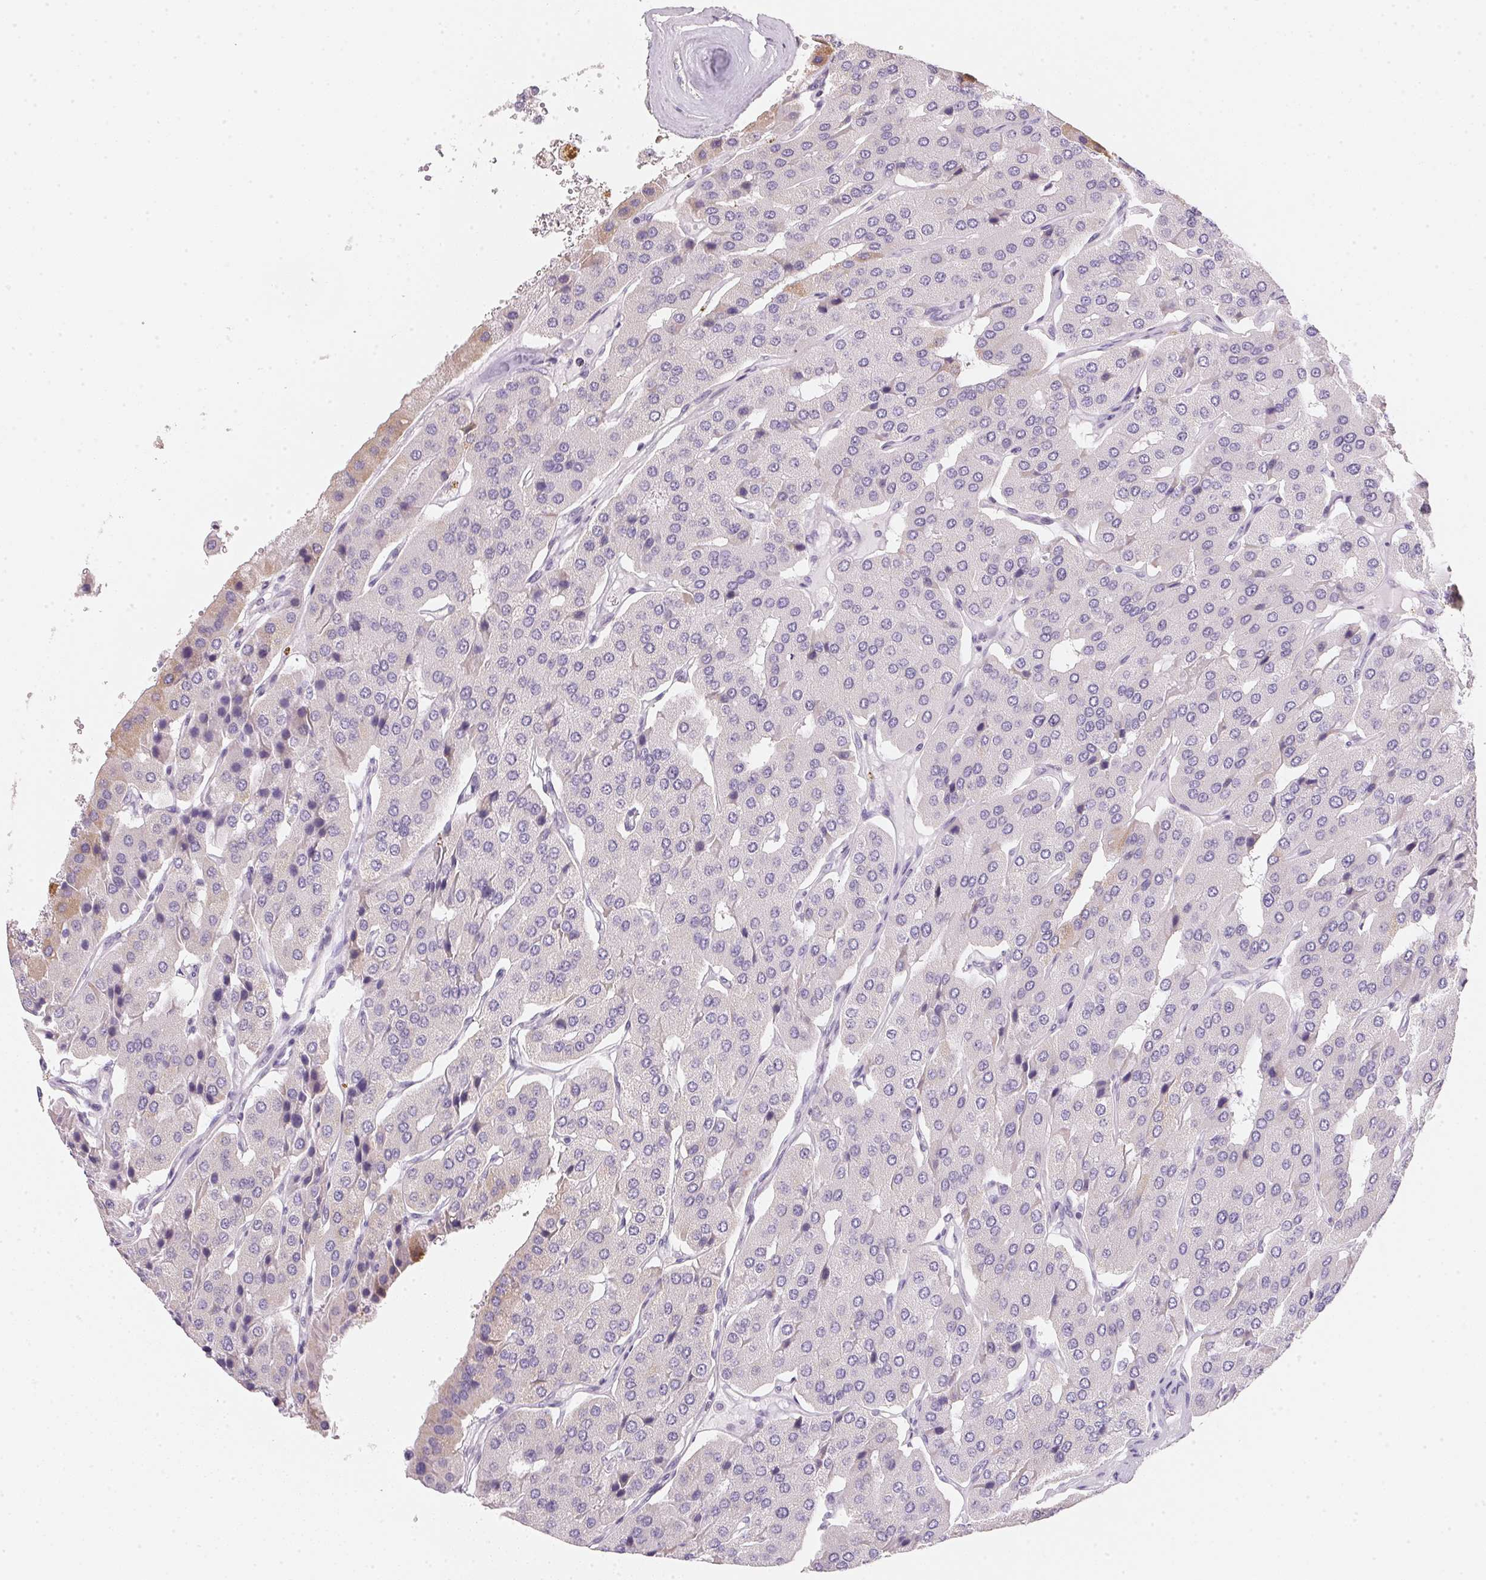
{"staining": {"intensity": "negative", "quantity": "none", "location": "none"}, "tissue": "parathyroid gland", "cell_type": "Glandular cells", "image_type": "normal", "snomed": [{"axis": "morphology", "description": "Normal tissue, NOS"}, {"axis": "morphology", "description": "Adenoma, NOS"}, {"axis": "topography", "description": "Parathyroid gland"}], "caption": "The photomicrograph shows no significant positivity in glandular cells of parathyroid gland. Brightfield microscopy of immunohistochemistry (IHC) stained with DAB (brown) and hematoxylin (blue), captured at high magnification.", "gene": "GIPC2", "patient": {"sex": "female", "age": 86}}